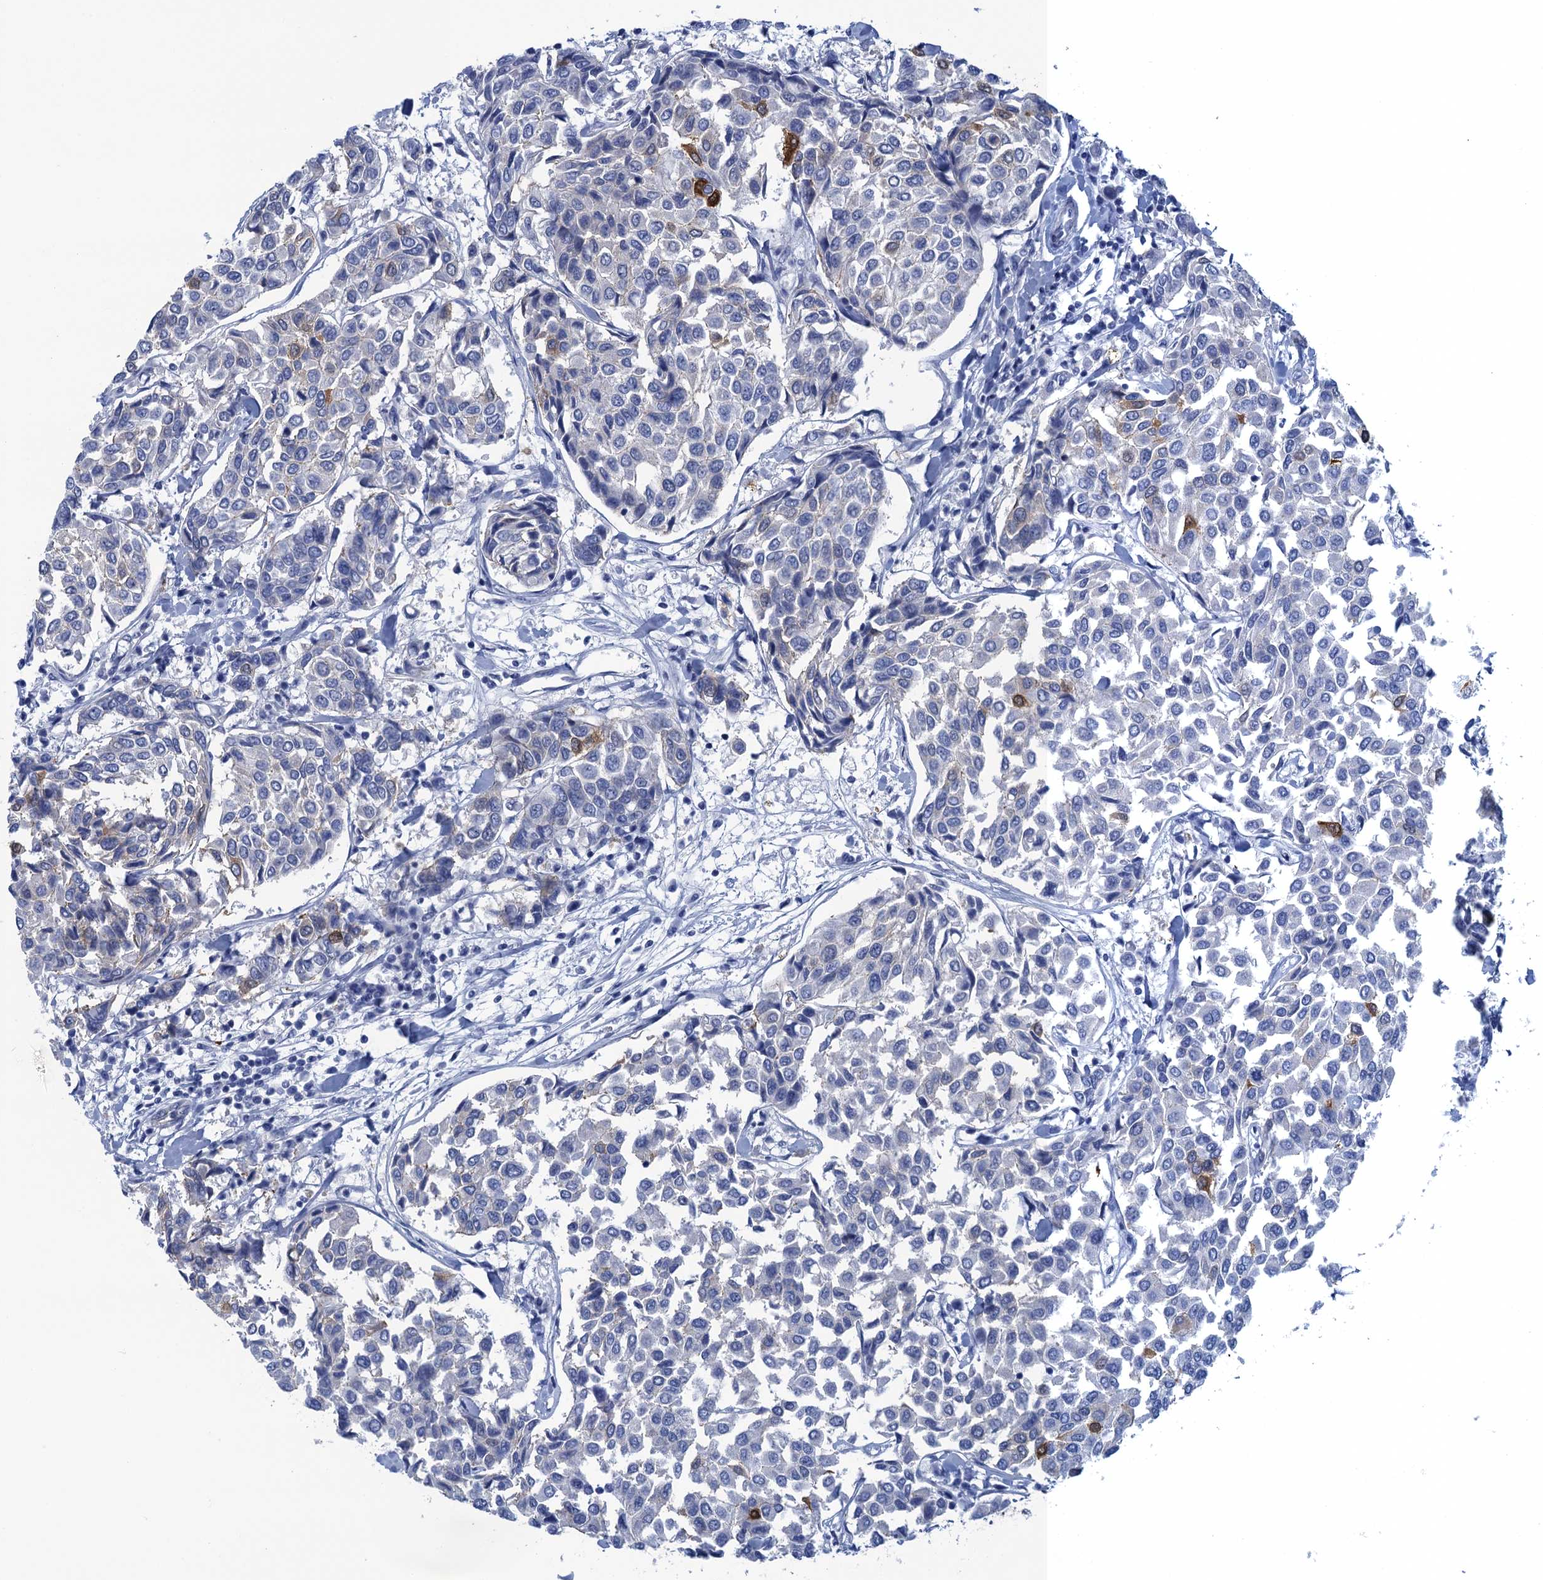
{"staining": {"intensity": "moderate", "quantity": "<25%", "location": "cytoplasmic/membranous,nuclear"}, "tissue": "breast cancer", "cell_type": "Tumor cells", "image_type": "cancer", "snomed": [{"axis": "morphology", "description": "Duct carcinoma"}, {"axis": "topography", "description": "Breast"}], "caption": "Immunohistochemistry photomicrograph of neoplastic tissue: breast cancer (infiltrating ductal carcinoma) stained using IHC exhibits low levels of moderate protein expression localized specifically in the cytoplasmic/membranous and nuclear of tumor cells, appearing as a cytoplasmic/membranous and nuclear brown color.", "gene": "CALML5", "patient": {"sex": "female", "age": 55}}